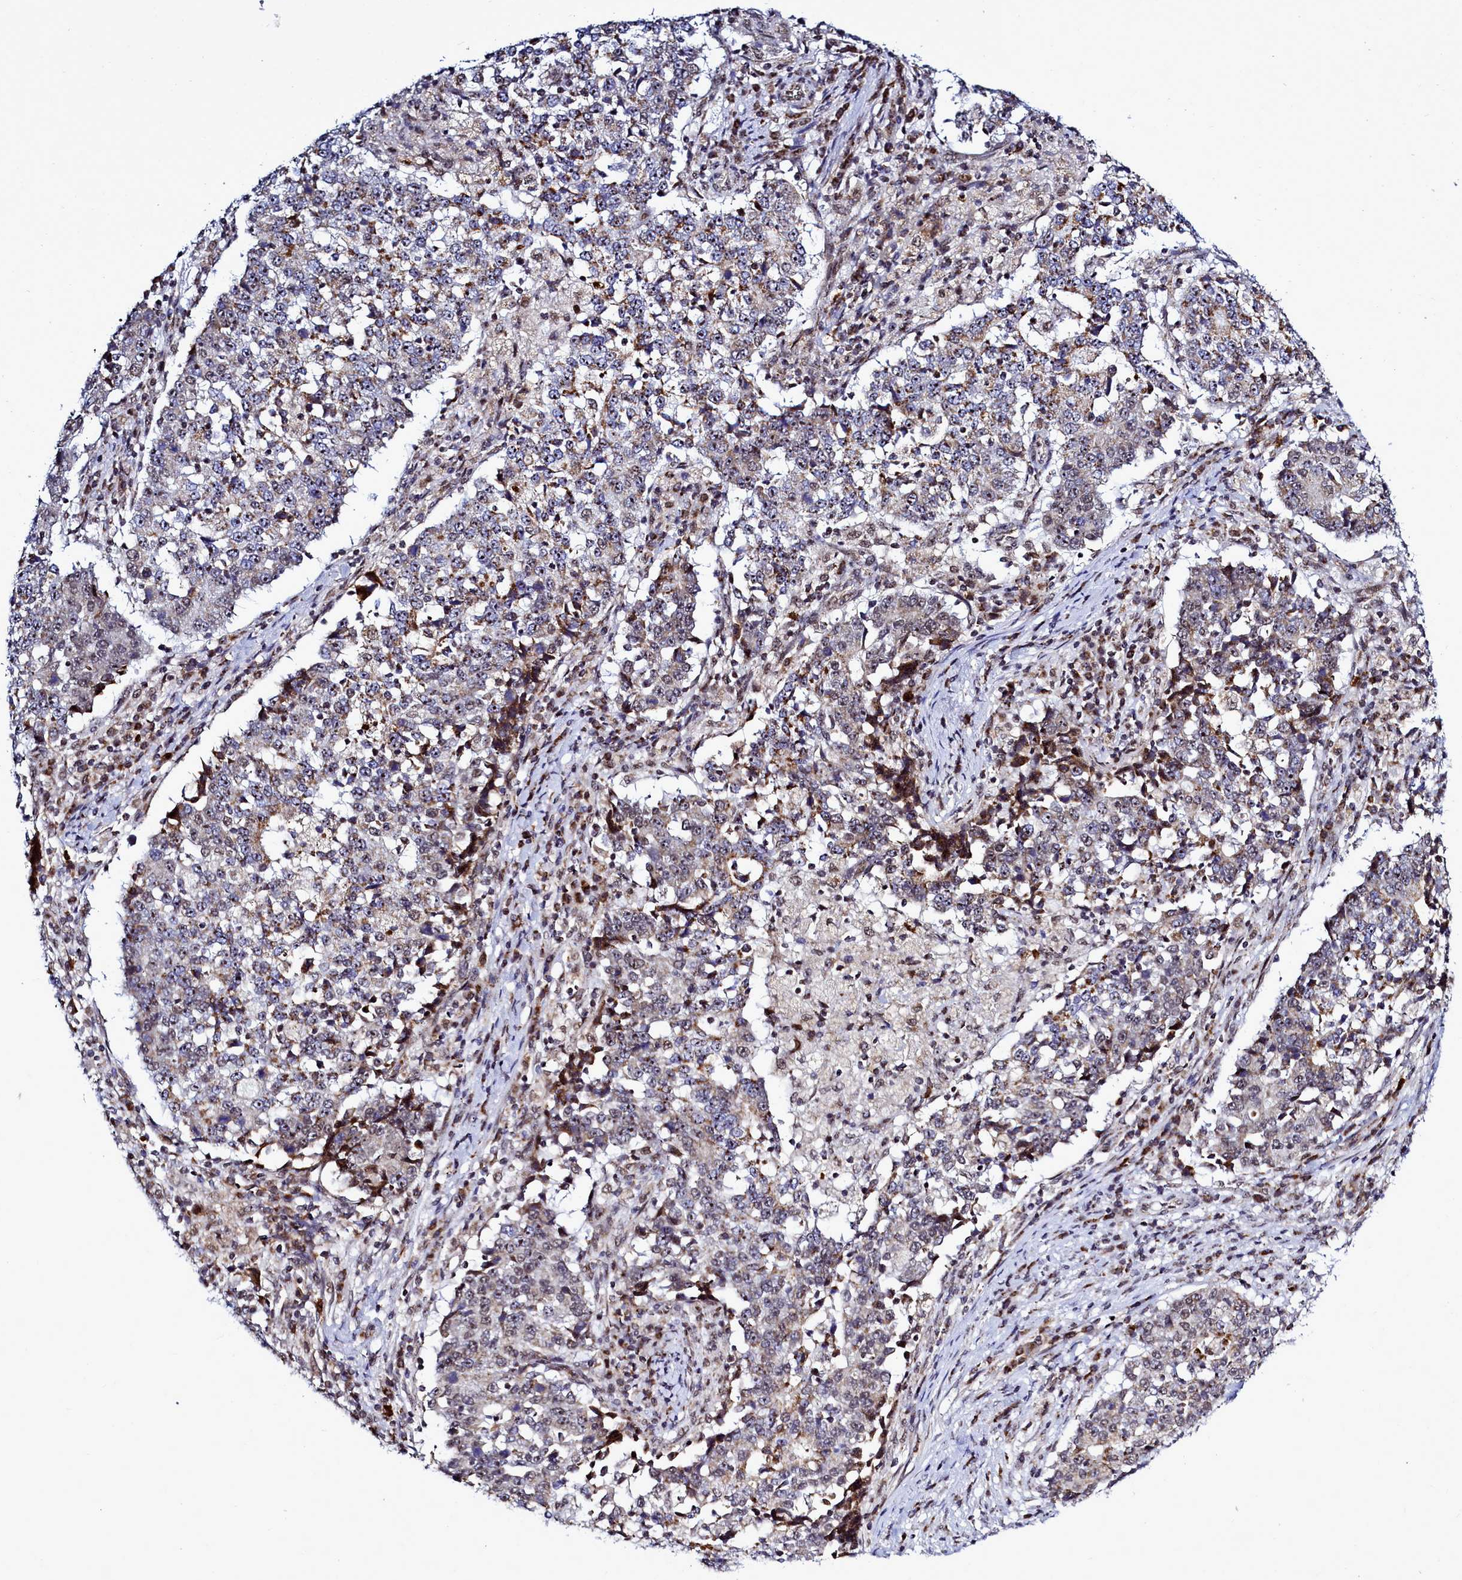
{"staining": {"intensity": "moderate", "quantity": "25%-75%", "location": "cytoplasmic/membranous"}, "tissue": "stomach cancer", "cell_type": "Tumor cells", "image_type": "cancer", "snomed": [{"axis": "morphology", "description": "Adenocarcinoma, NOS"}, {"axis": "topography", "description": "Stomach"}], "caption": "Immunohistochemistry of human adenocarcinoma (stomach) reveals medium levels of moderate cytoplasmic/membranous staining in approximately 25%-75% of tumor cells.", "gene": "POM121L2", "patient": {"sex": "male", "age": 59}}